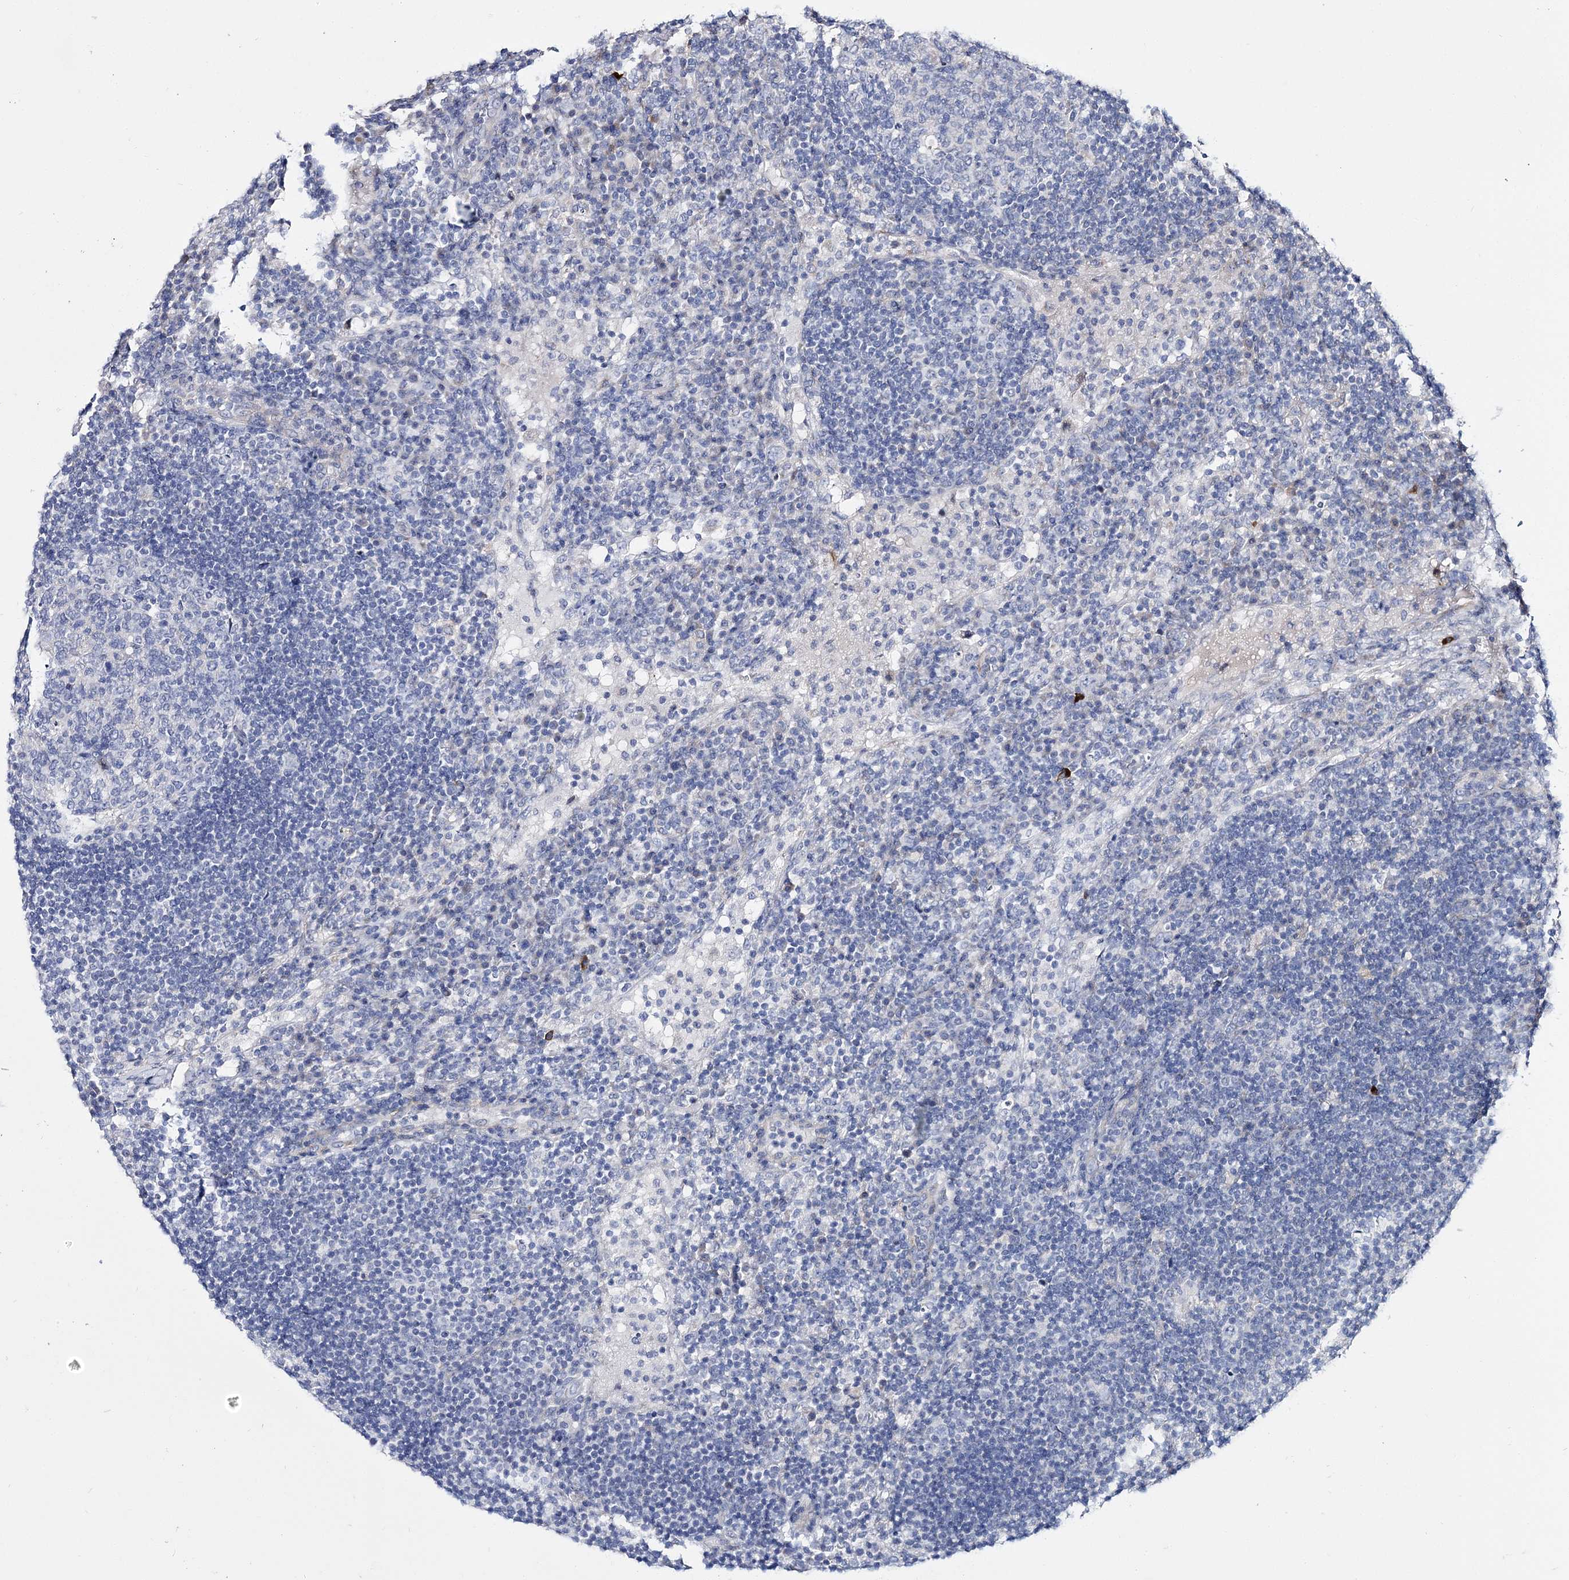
{"staining": {"intensity": "negative", "quantity": "none", "location": "none"}, "tissue": "lymph node", "cell_type": "Germinal center cells", "image_type": "normal", "snomed": [{"axis": "morphology", "description": "Normal tissue, NOS"}, {"axis": "topography", "description": "Lymph node"}], "caption": "Immunohistochemistry (IHC) histopathology image of normal human lymph node stained for a protein (brown), which displays no positivity in germinal center cells.", "gene": "ANO1", "patient": {"sex": "female", "age": 53}}